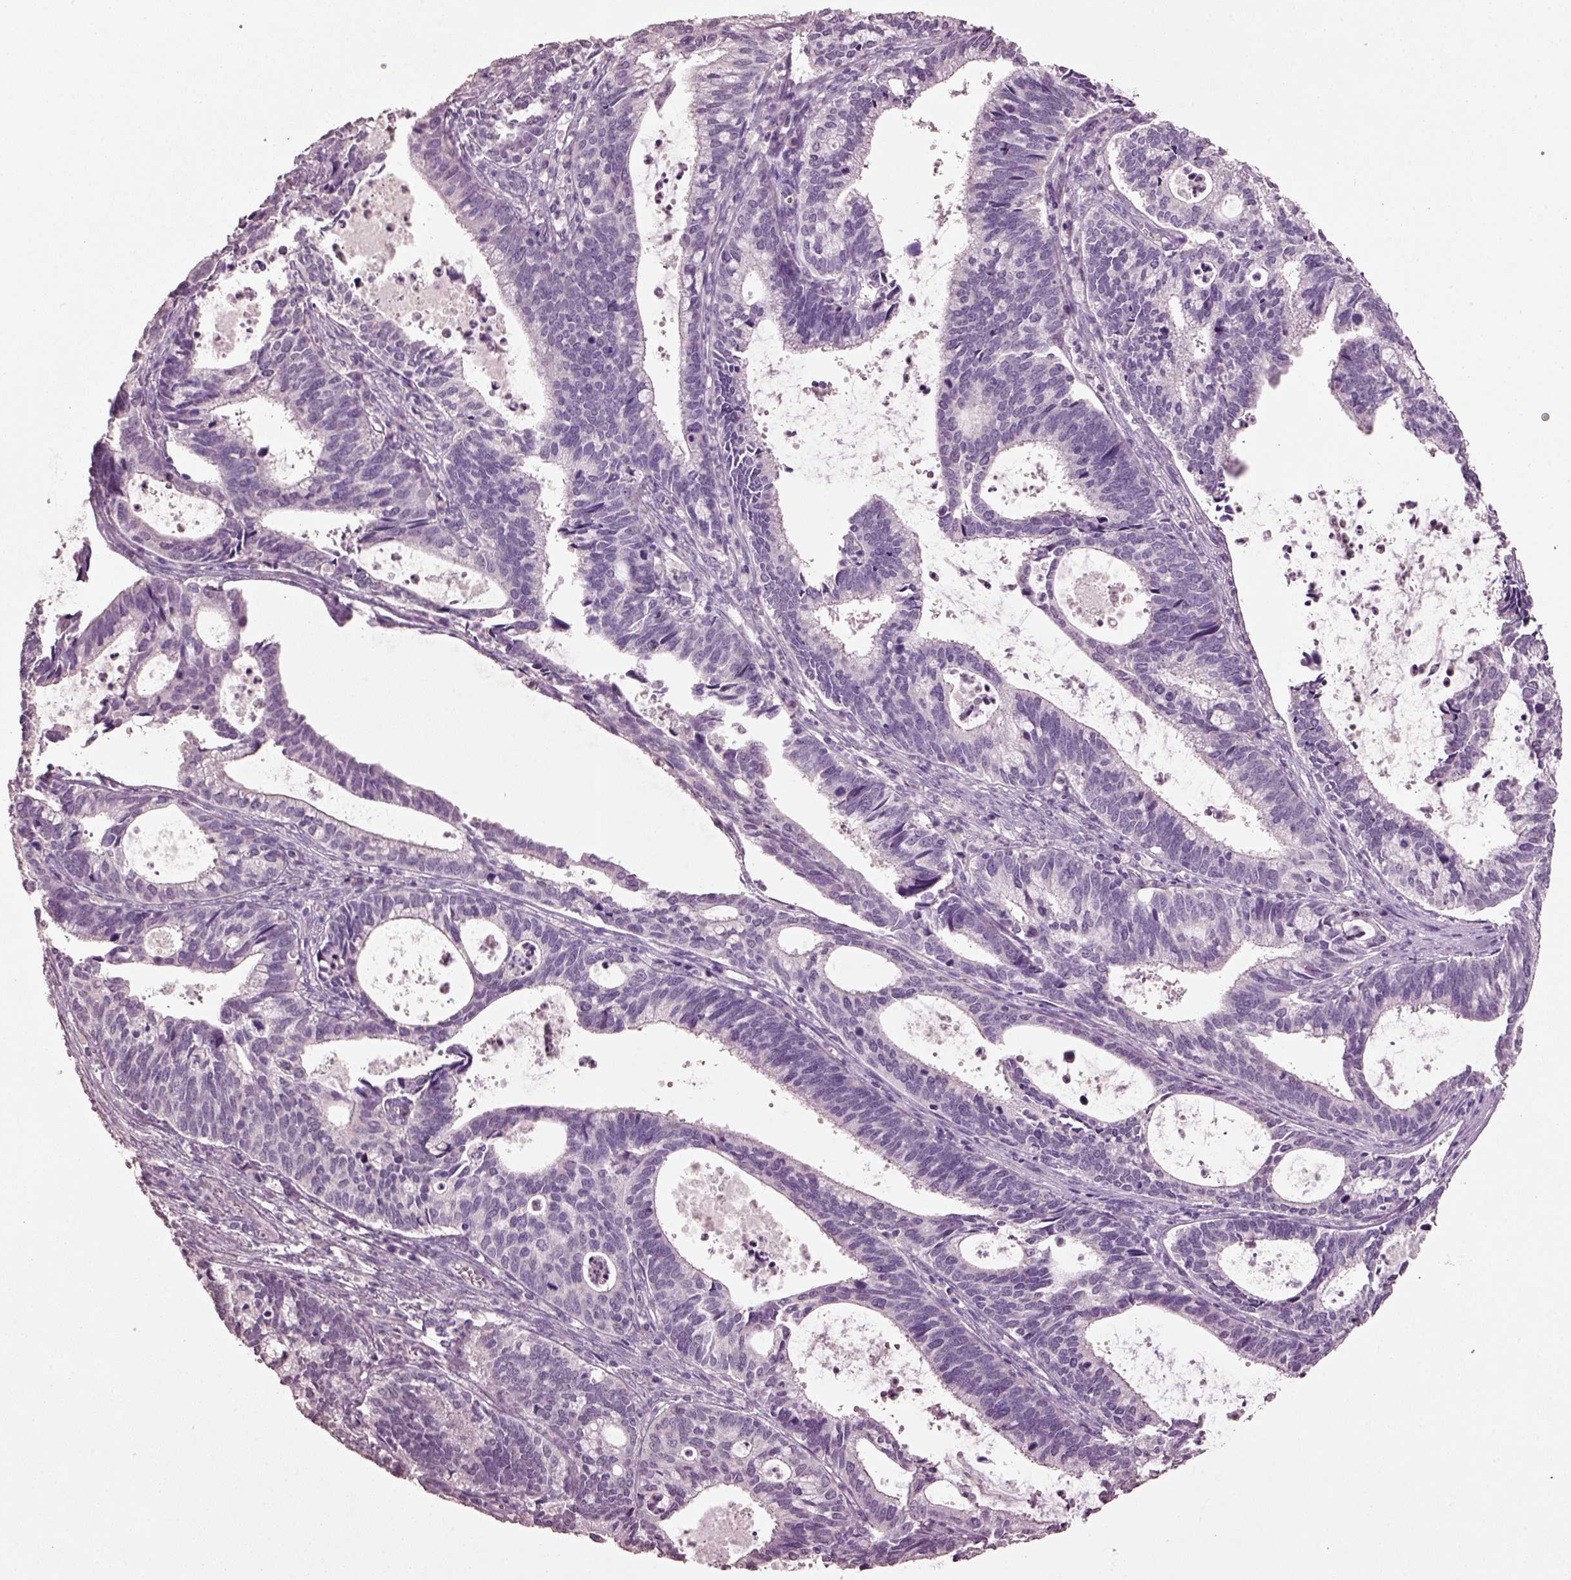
{"staining": {"intensity": "negative", "quantity": "none", "location": "none"}, "tissue": "cervical cancer", "cell_type": "Tumor cells", "image_type": "cancer", "snomed": [{"axis": "morphology", "description": "Adenocarcinoma, NOS"}, {"axis": "topography", "description": "Cervix"}], "caption": "A histopathology image of cervical cancer (adenocarcinoma) stained for a protein exhibits no brown staining in tumor cells. The staining is performed using DAB (3,3'-diaminobenzidine) brown chromogen with nuclei counter-stained in using hematoxylin.", "gene": "KCNIP3", "patient": {"sex": "female", "age": 42}}